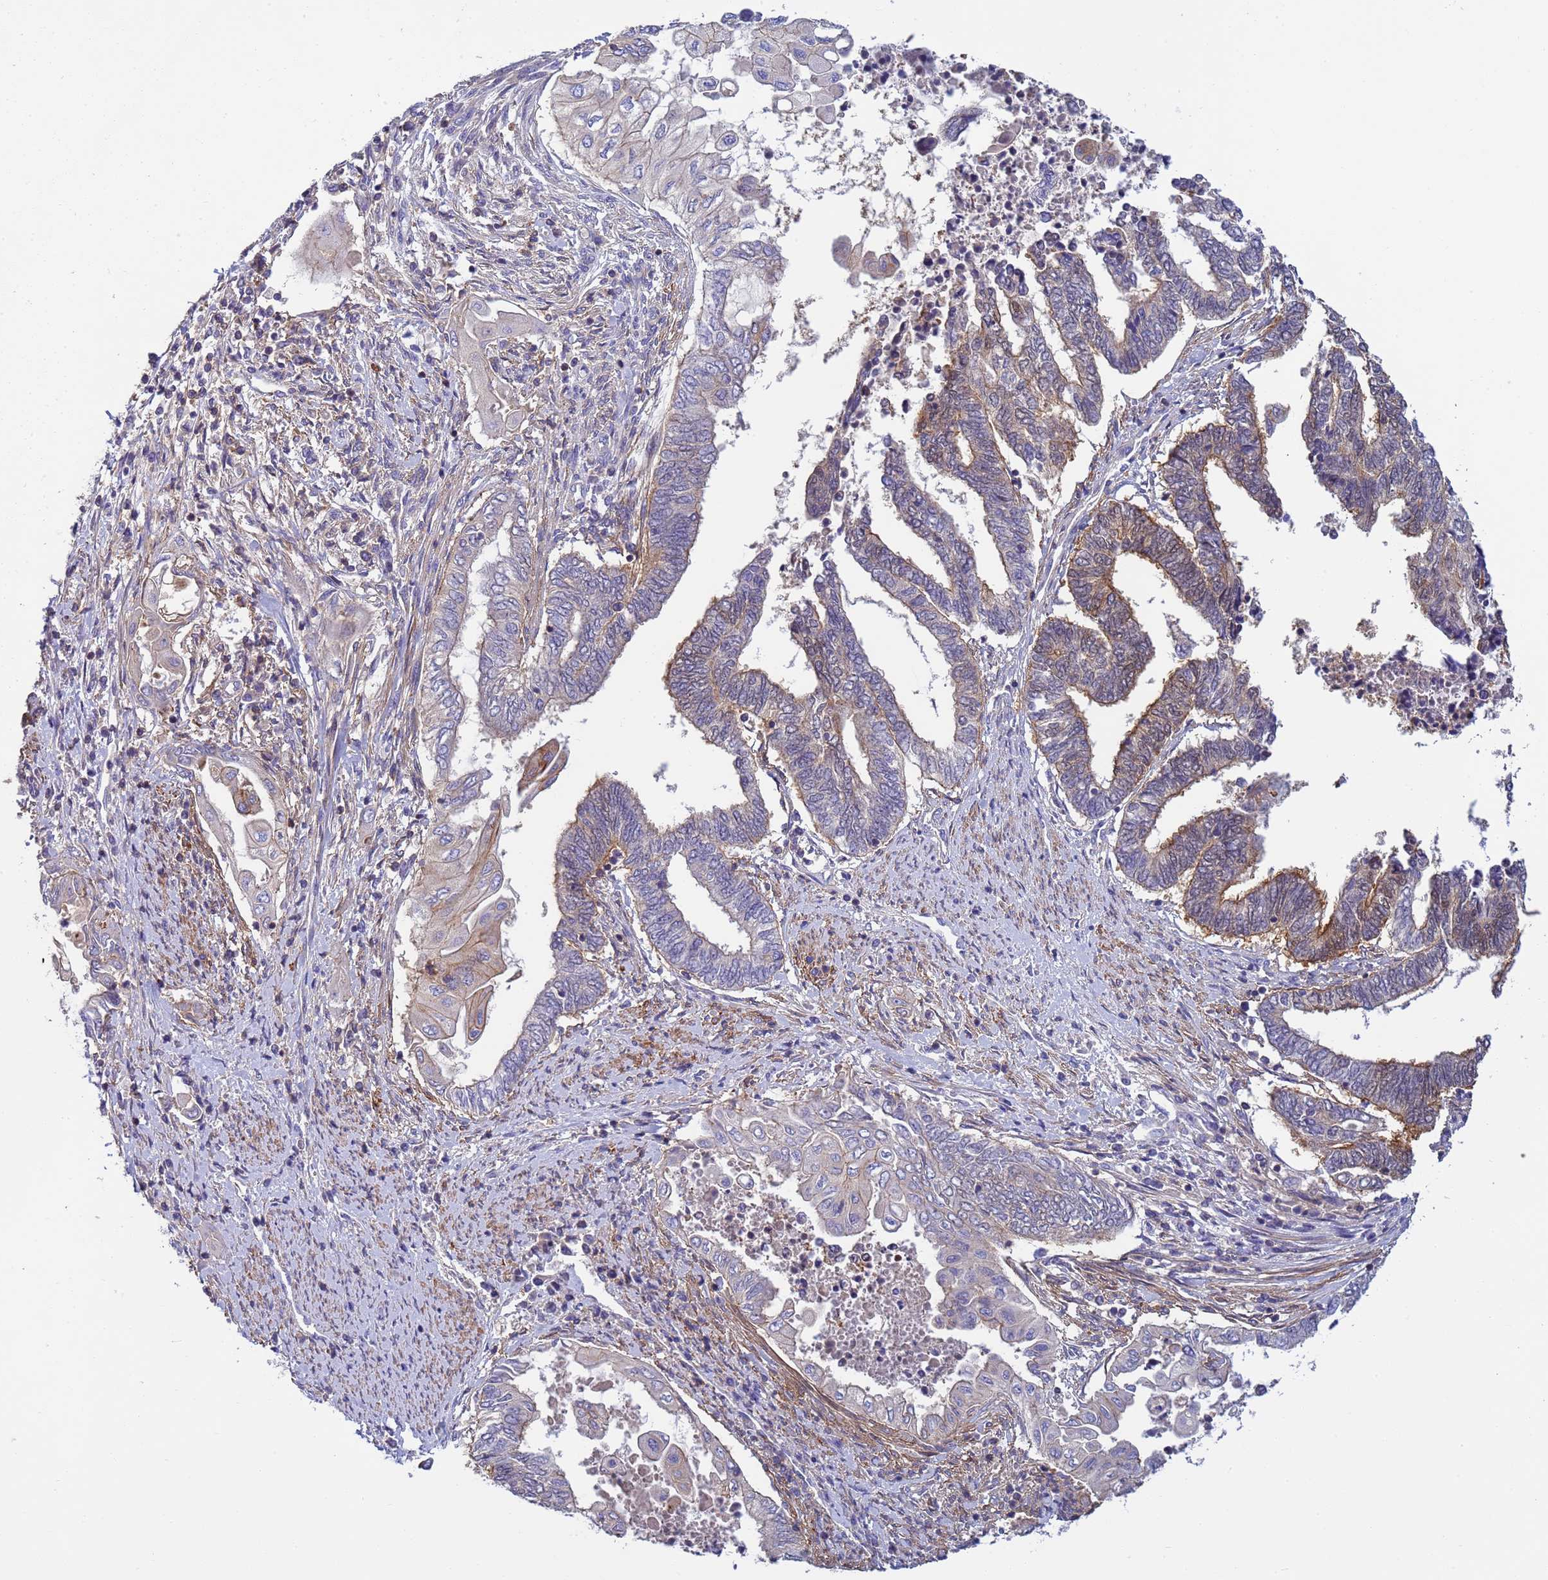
{"staining": {"intensity": "moderate", "quantity": "<25%", "location": "cytoplasmic/membranous"}, "tissue": "endometrial cancer", "cell_type": "Tumor cells", "image_type": "cancer", "snomed": [{"axis": "morphology", "description": "Adenocarcinoma, NOS"}, {"axis": "topography", "description": "Uterus"}, {"axis": "topography", "description": "Endometrium"}], "caption": "Endometrial cancer (adenocarcinoma) stained with a protein marker demonstrates moderate staining in tumor cells.", "gene": "KLHL13", "patient": {"sex": "female", "age": 70}}